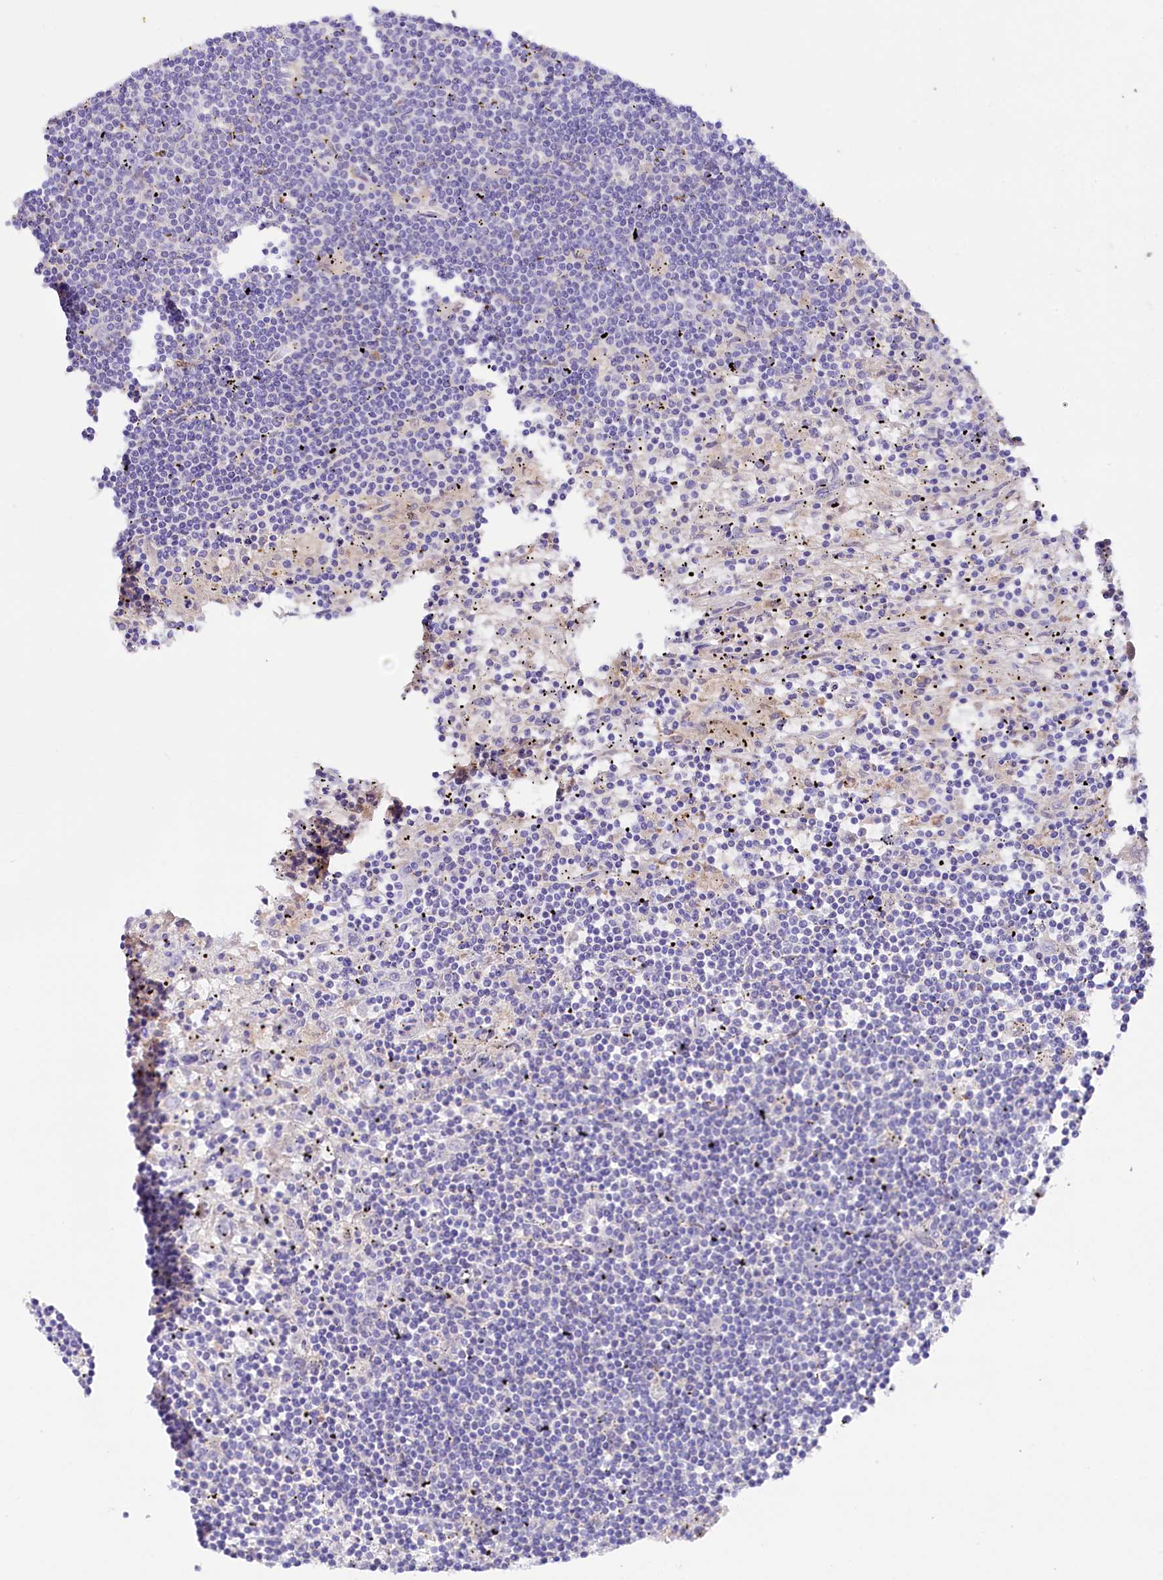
{"staining": {"intensity": "negative", "quantity": "none", "location": "none"}, "tissue": "lymphoma", "cell_type": "Tumor cells", "image_type": "cancer", "snomed": [{"axis": "morphology", "description": "Malignant lymphoma, non-Hodgkin's type, Low grade"}, {"axis": "topography", "description": "Spleen"}], "caption": "The micrograph reveals no significant positivity in tumor cells of lymphoma.", "gene": "SACM1L", "patient": {"sex": "male", "age": 76}}